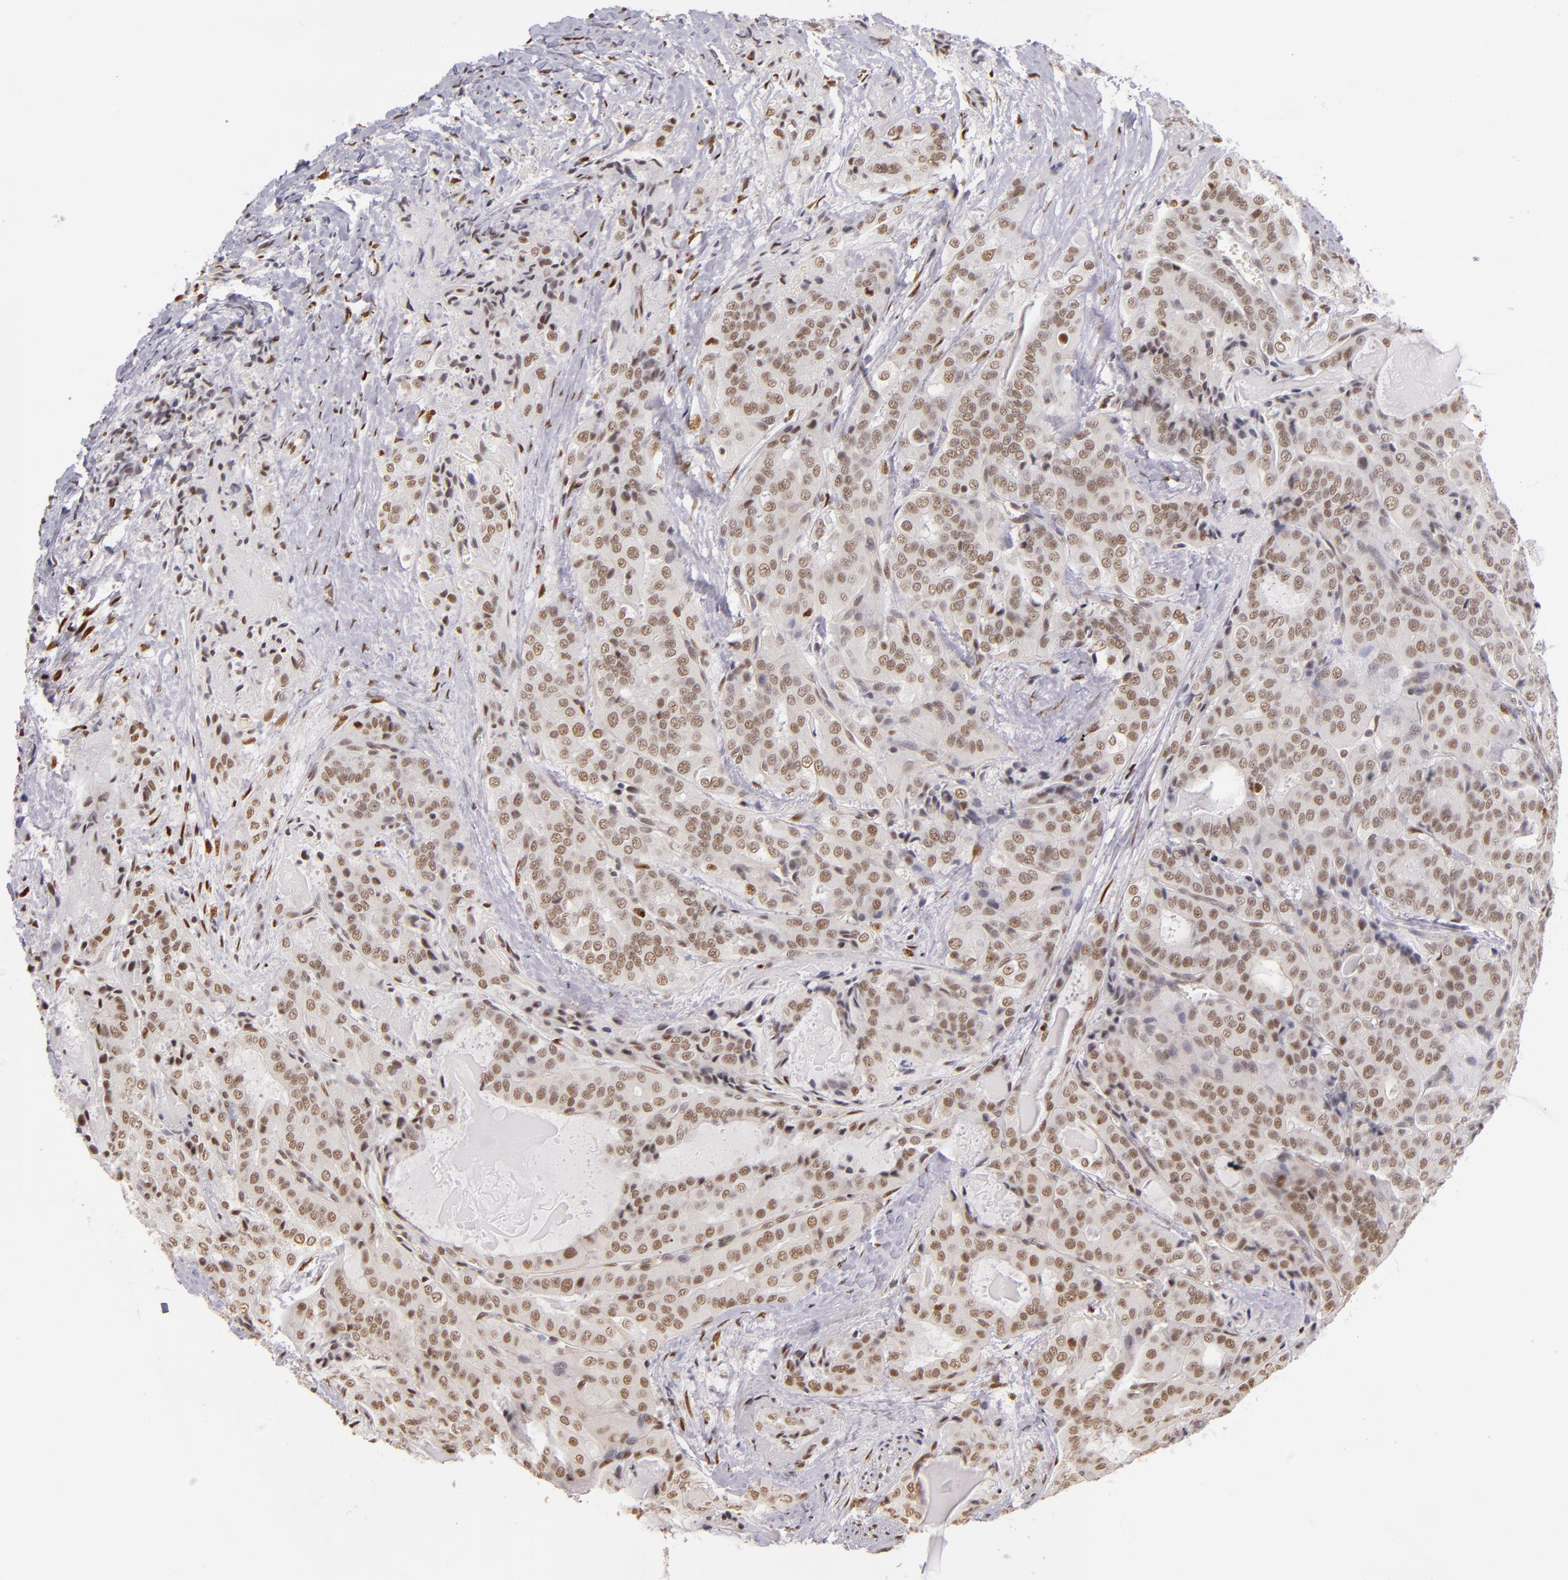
{"staining": {"intensity": "moderate", "quantity": ">75%", "location": "nuclear"}, "tissue": "thyroid cancer", "cell_type": "Tumor cells", "image_type": "cancer", "snomed": [{"axis": "morphology", "description": "Papillary adenocarcinoma, NOS"}, {"axis": "topography", "description": "Thyroid gland"}], "caption": "DAB immunohistochemical staining of human papillary adenocarcinoma (thyroid) demonstrates moderate nuclear protein positivity in approximately >75% of tumor cells.", "gene": "NCOR2", "patient": {"sex": "female", "age": 71}}